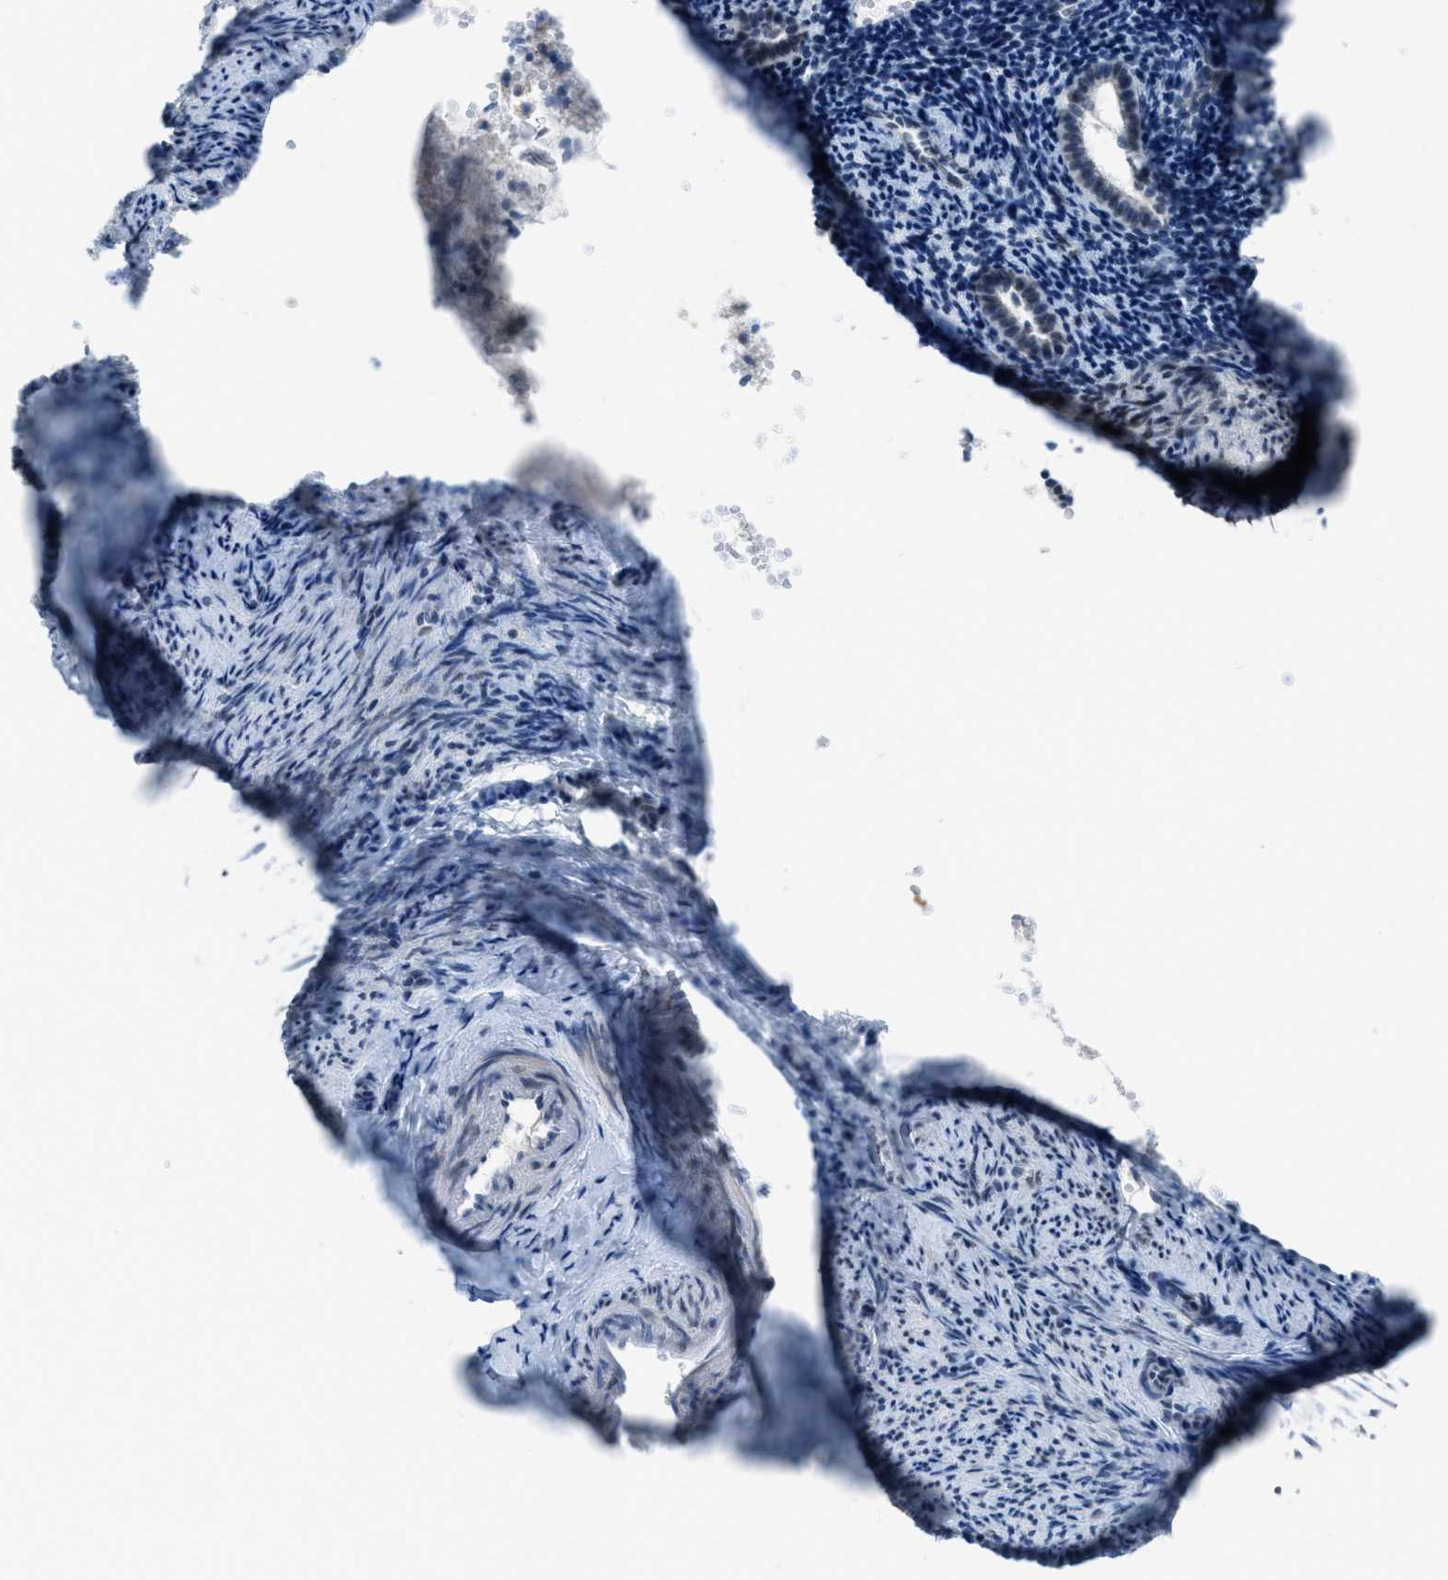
{"staining": {"intensity": "negative", "quantity": "none", "location": "none"}, "tissue": "endometrium", "cell_type": "Cells in endometrial stroma", "image_type": "normal", "snomed": [{"axis": "morphology", "description": "Normal tissue, NOS"}, {"axis": "topography", "description": "Endometrium"}], "caption": "The image reveals no staining of cells in endometrial stroma in unremarkable endometrium. (Brightfield microscopy of DAB (3,3'-diaminobenzidine) immunohistochemistry at high magnification).", "gene": "TTC13", "patient": {"sex": "female", "age": 50}}